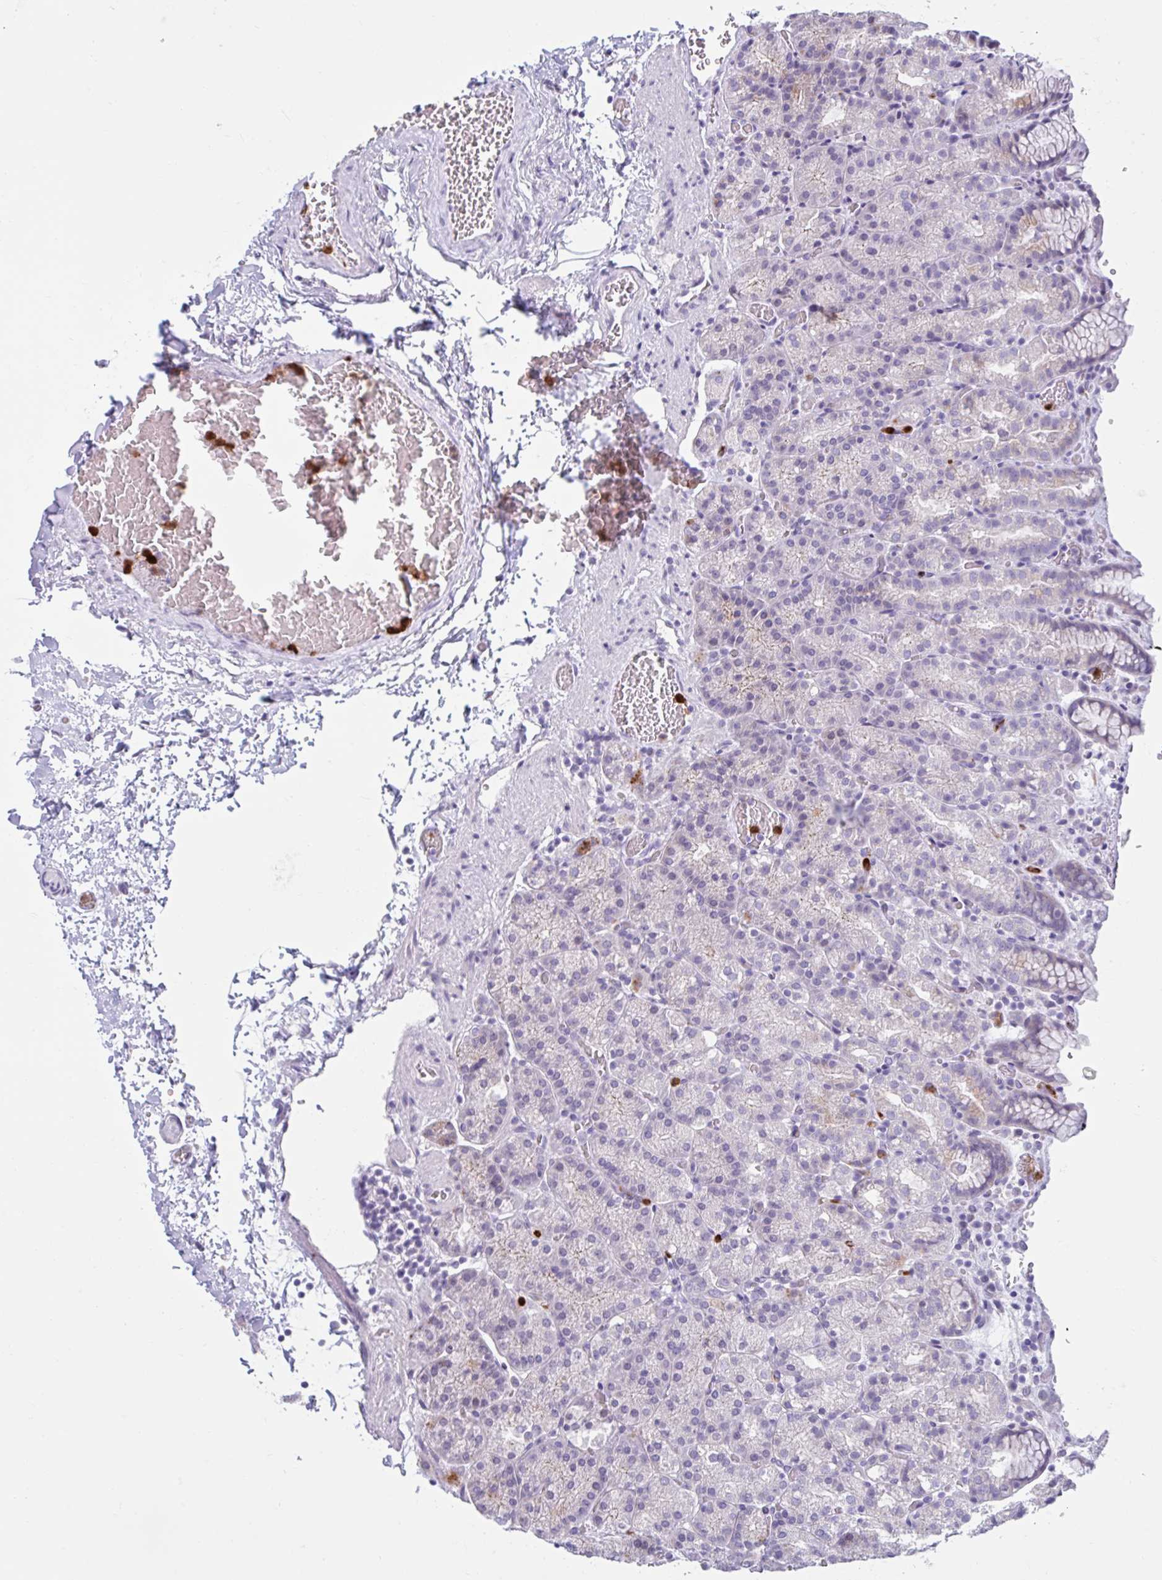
{"staining": {"intensity": "negative", "quantity": "none", "location": "none"}, "tissue": "stomach", "cell_type": "Glandular cells", "image_type": "normal", "snomed": [{"axis": "morphology", "description": "Normal tissue, NOS"}, {"axis": "topography", "description": "Stomach, upper"}], "caption": "Immunohistochemical staining of benign stomach displays no significant expression in glandular cells. Brightfield microscopy of immunohistochemistry stained with DAB (3,3'-diaminobenzidine) (brown) and hematoxylin (blue), captured at high magnification.", "gene": "CEP120", "patient": {"sex": "female", "age": 81}}